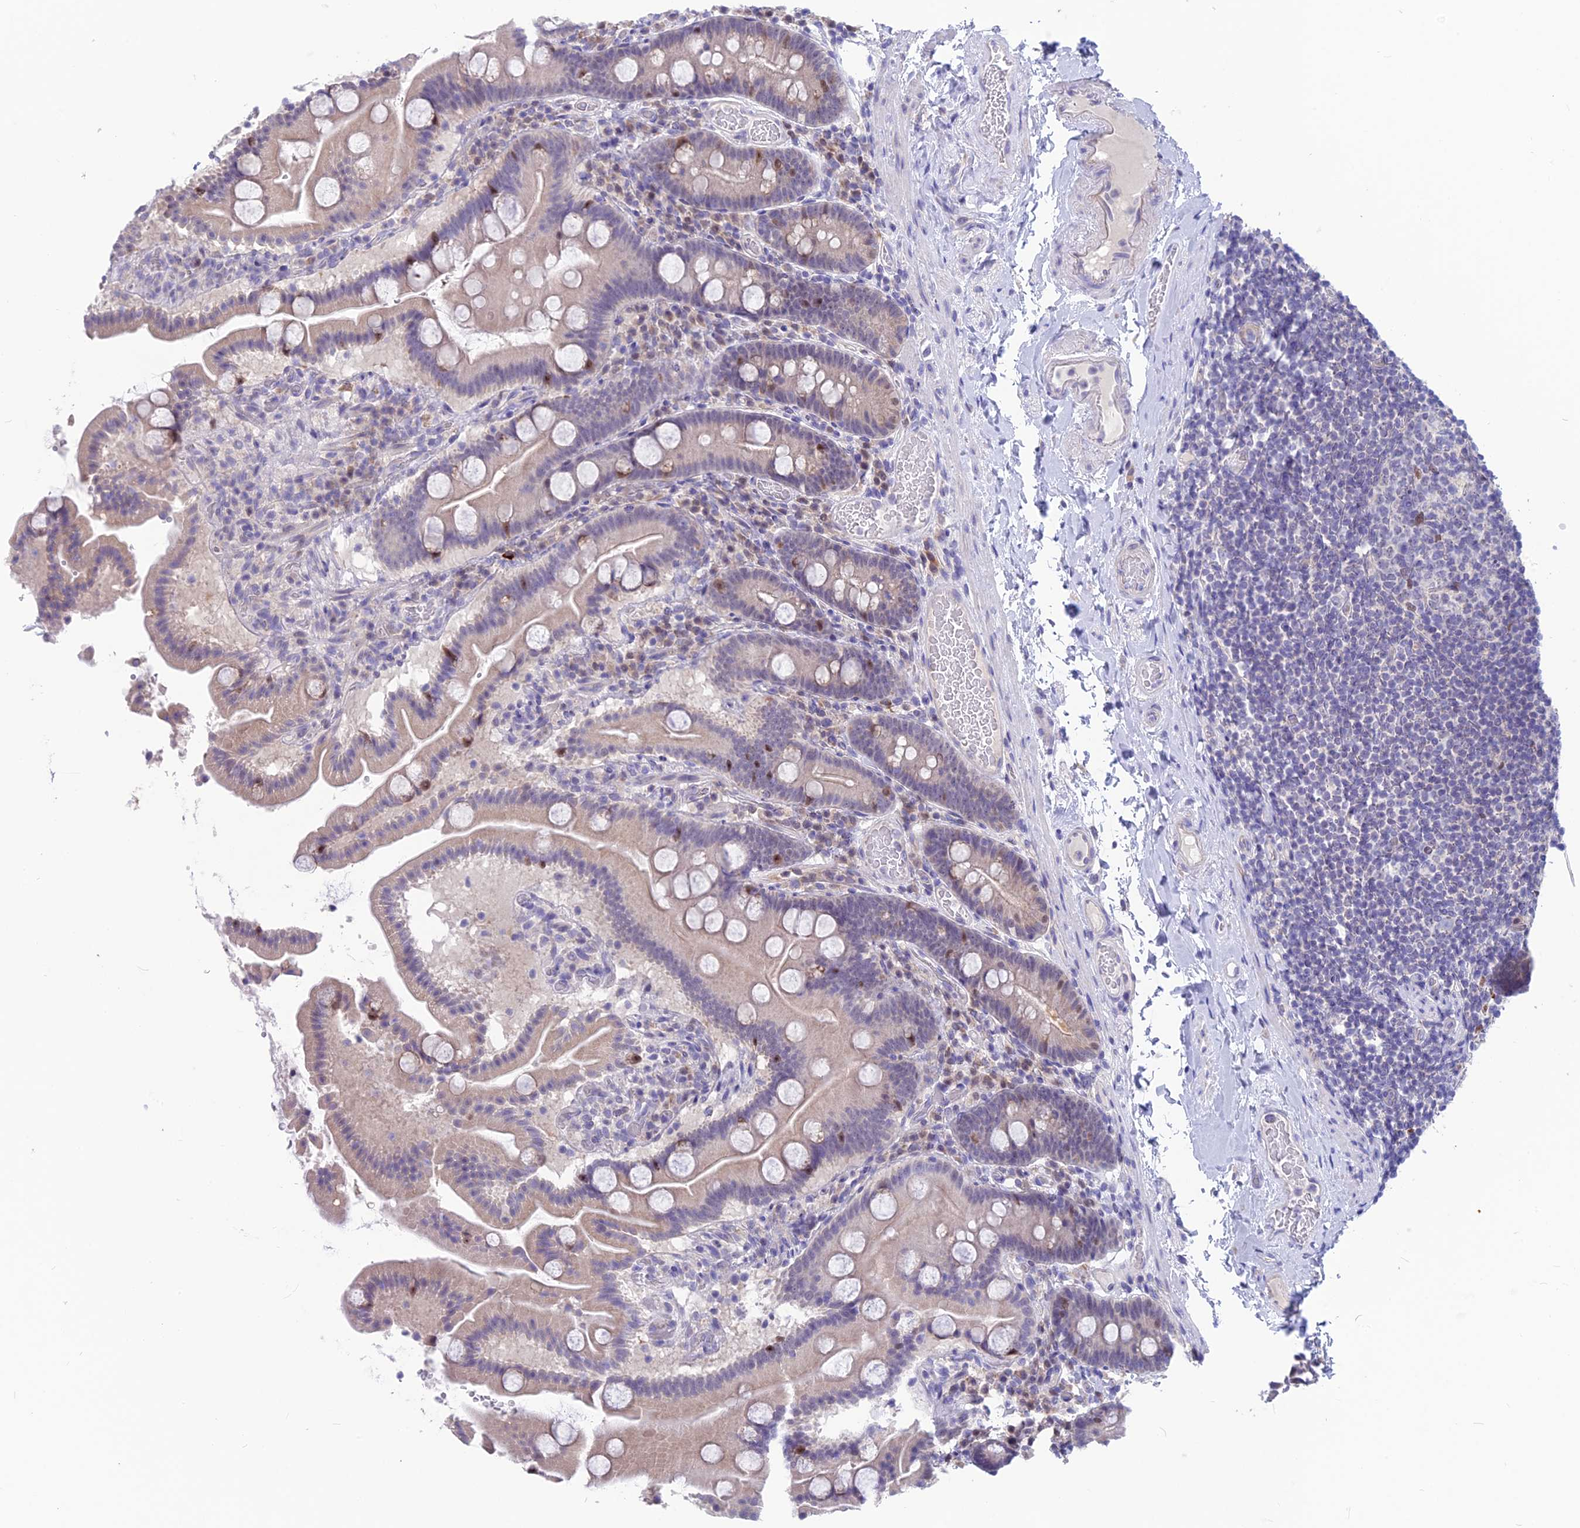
{"staining": {"intensity": "moderate", "quantity": "<25%", "location": "cytoplasmic/membranous,nuclear"}, "tissue": "duodenum", "cell_type": "Glandular cells", "image_type": "normal", "snomed": [{"axis": "morphology", "description": "Normal tissue, NOS"}, {"axis": "topography", "description": "Duodenum"}], "caption": "Immunohistochemistry micrograph of unremarkable duodenum: human duodenum stained using IHC reveals low levels of moderate protein expression localized specifically in the cytoplasmic/membranous,nuclear of glandular cells, appearing as a cytoplasmic/membranous,nuclear brown color.", "gene": "SNTN", "patient": {"sex": "male", "age": 55}}